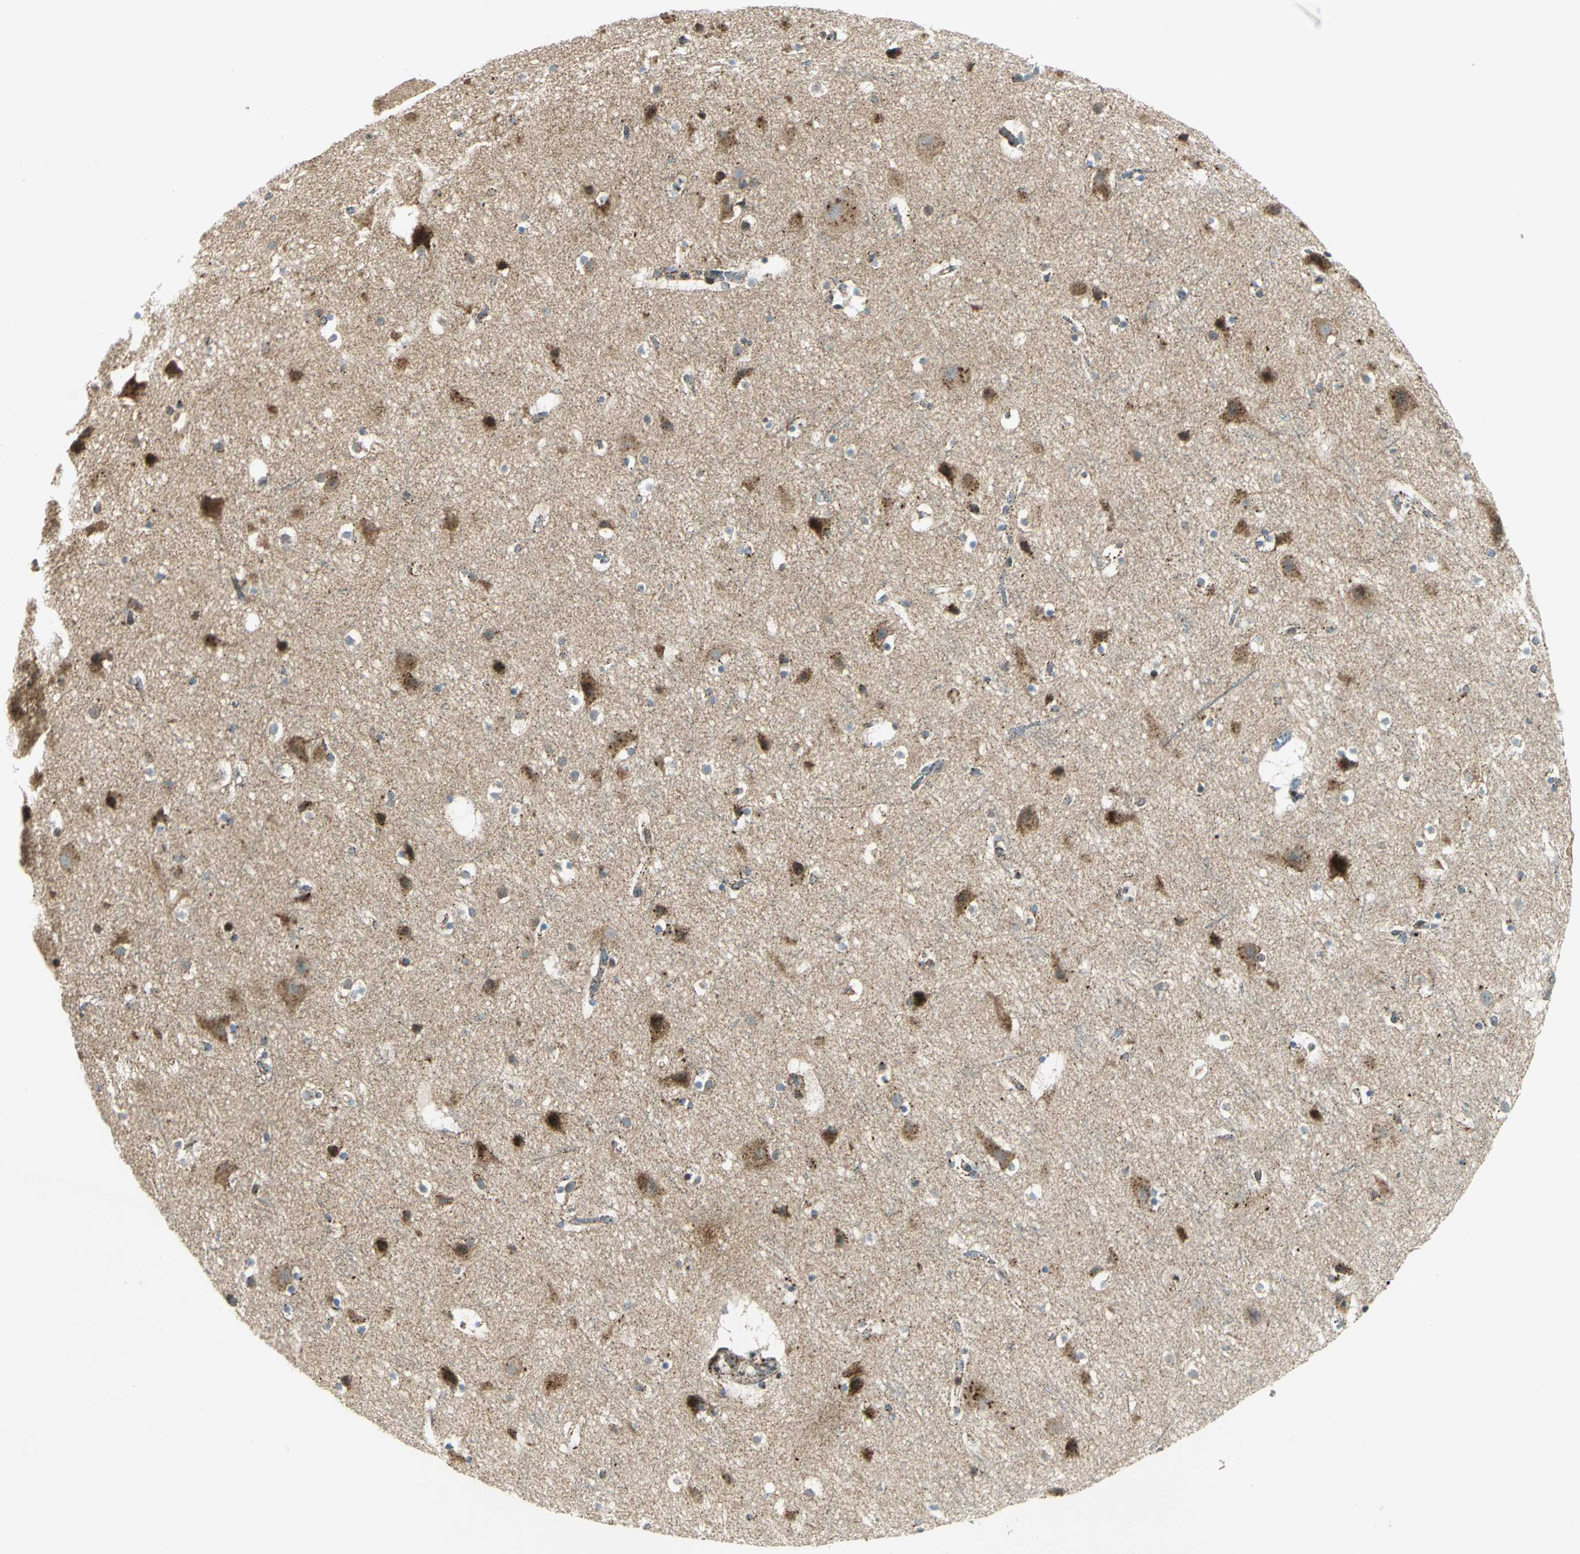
{"staining": {"intensity": "negative", "quantity": "none", "location": "none"}, "tissue": "cerebral cortex", "cell_type": "Endothelial cells", "image_type": "normal", "snomed": [{"axis": "morphology", "description": "Normal tissue, NOS"}, {"axis": "topography", "description": "Cerebral cortex"}], "caption": "The immunohistochemistry image has no significant staining in endothelial cells of cerebral cortex.", "gene": "ATP6V1A", "patient": {"sex": "male", "age": 45}}